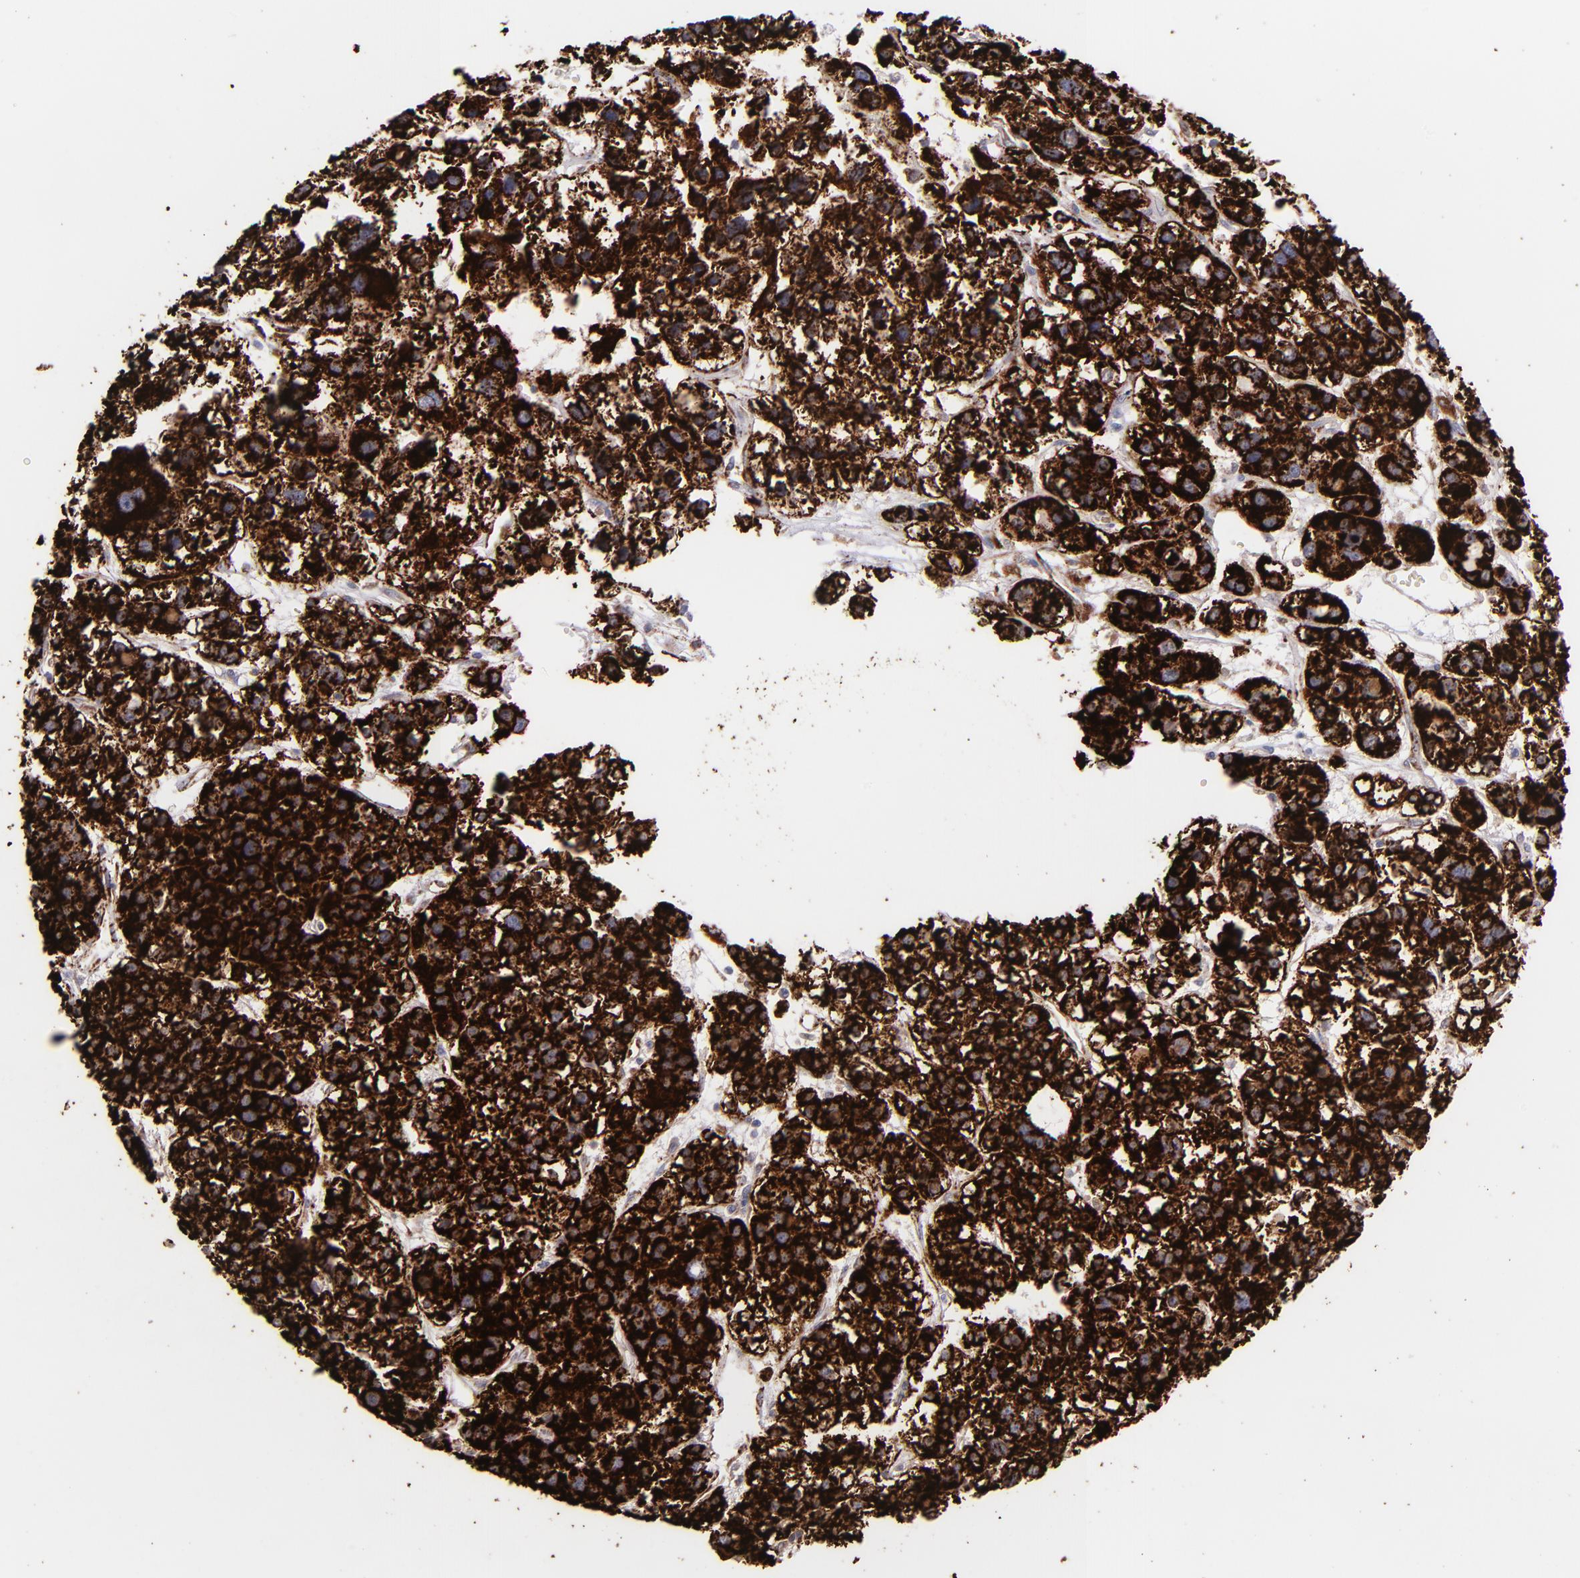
{"staining": {"intensity": "strong", "quantity": ">75%", "location": "cytoplasmic/membranous"}, "tissue": "liver cancer", "cell_type": "Tumor cells", "image_type": "cancer", "snomed": [{"axis": "morphology", "description": "Carcinoma, Hepatocellular, NOS"}, {"axis": "topography", "description": "Liver"}], "caption": "Immunohistochemistry photomicrograph of neoplastic tissue: human liver hepatocellular carcinoma stained using immunohistochemistry demonstrates high levels of strong protein expression localized specifically in the cytoplasmic/membranous of tumor cells, appearing as a cytoplasmic/membranous brown color.", "gene": "MAOB", "patient": {"sex": "female", "age": 85}}